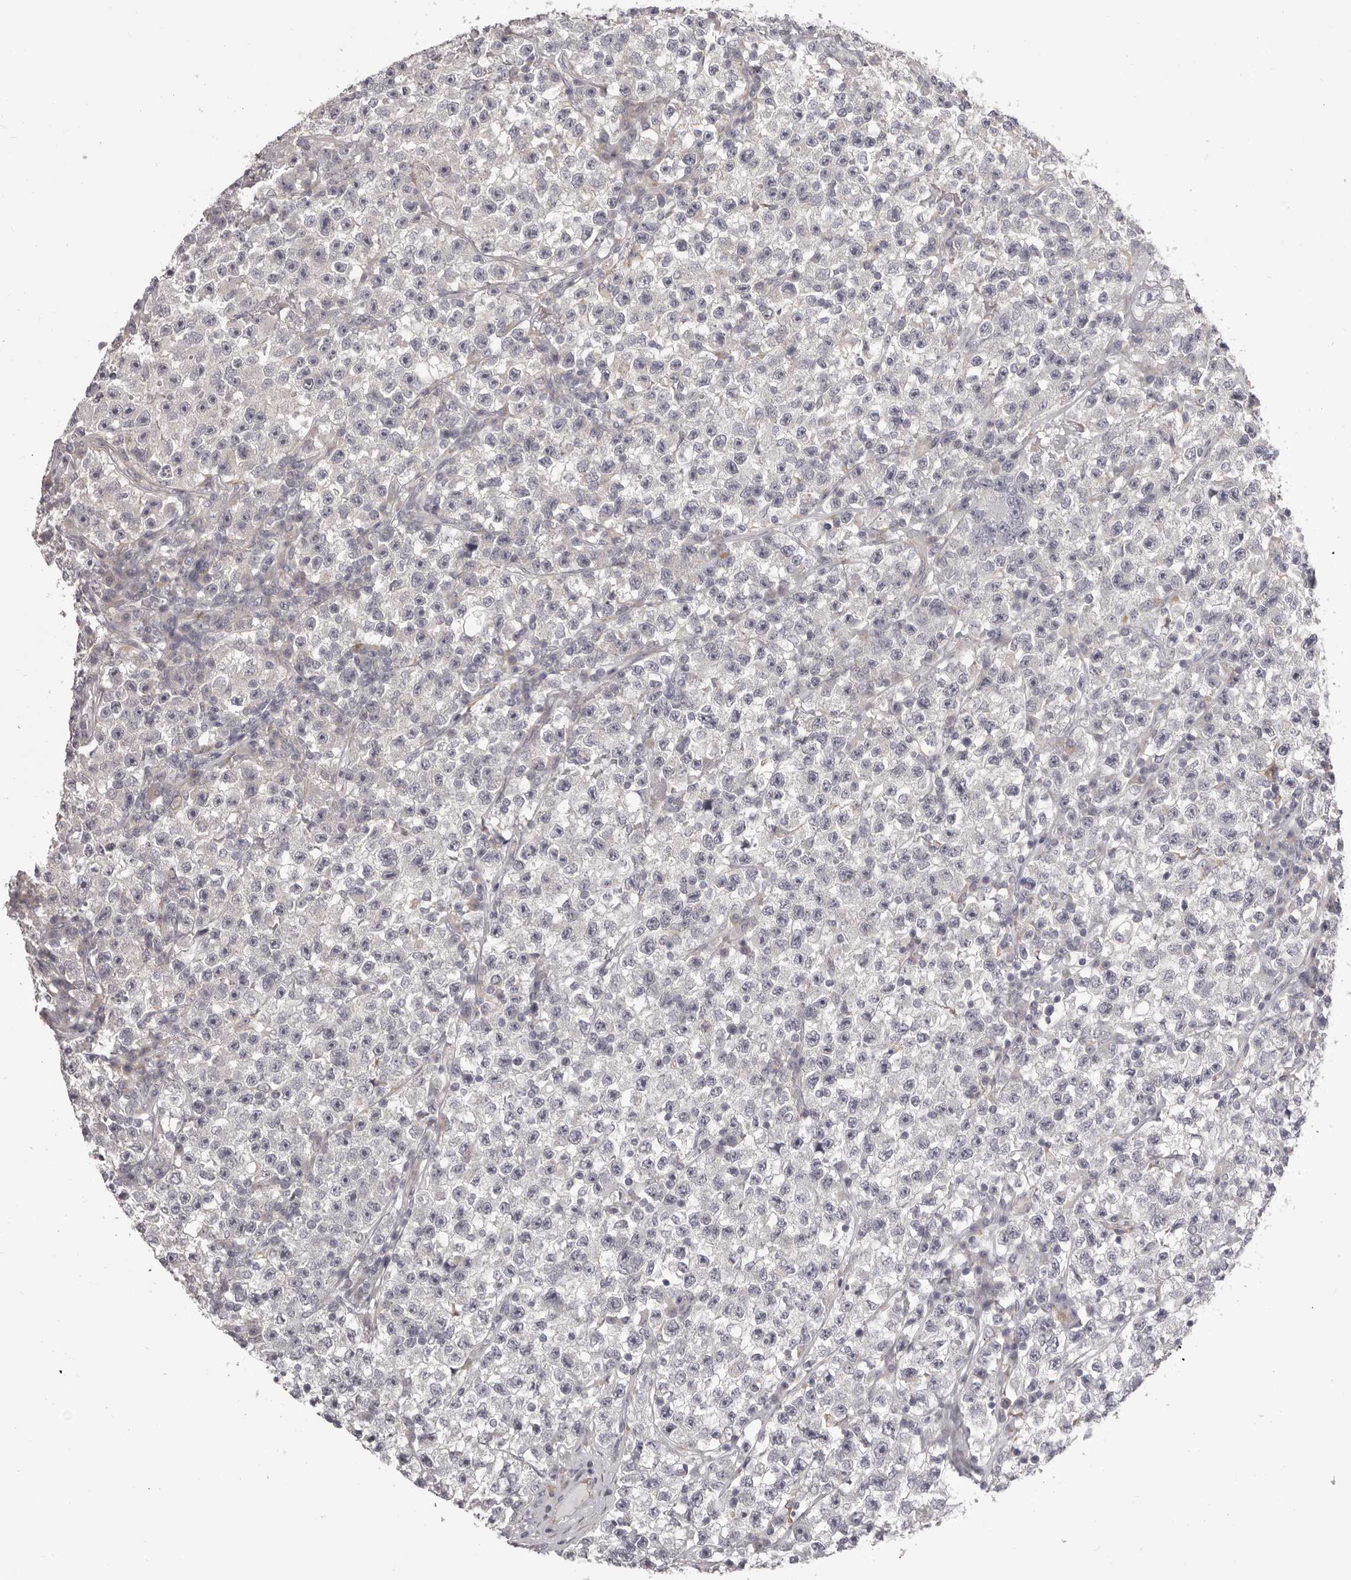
{"staining": {"intensity": "negative", "quantity": "none", "location": "none"}, "tissue": "testis cancer", "cell_type": "Tumor cells", "image_type": "cancer", "snomed": [{"axis": "morphology", "description": "Seminoma, NOS"}, {"axis": "topography", "description": "Testis"}], "caption": "Immunohistochemistry (IHC) of testis cancer shows no positivity in tumor cells. (DAB immunohistochemistry with hematoxylin counter stain).", "gene": "OTUD3", "patient": {"sex": "male", "age": 22}}